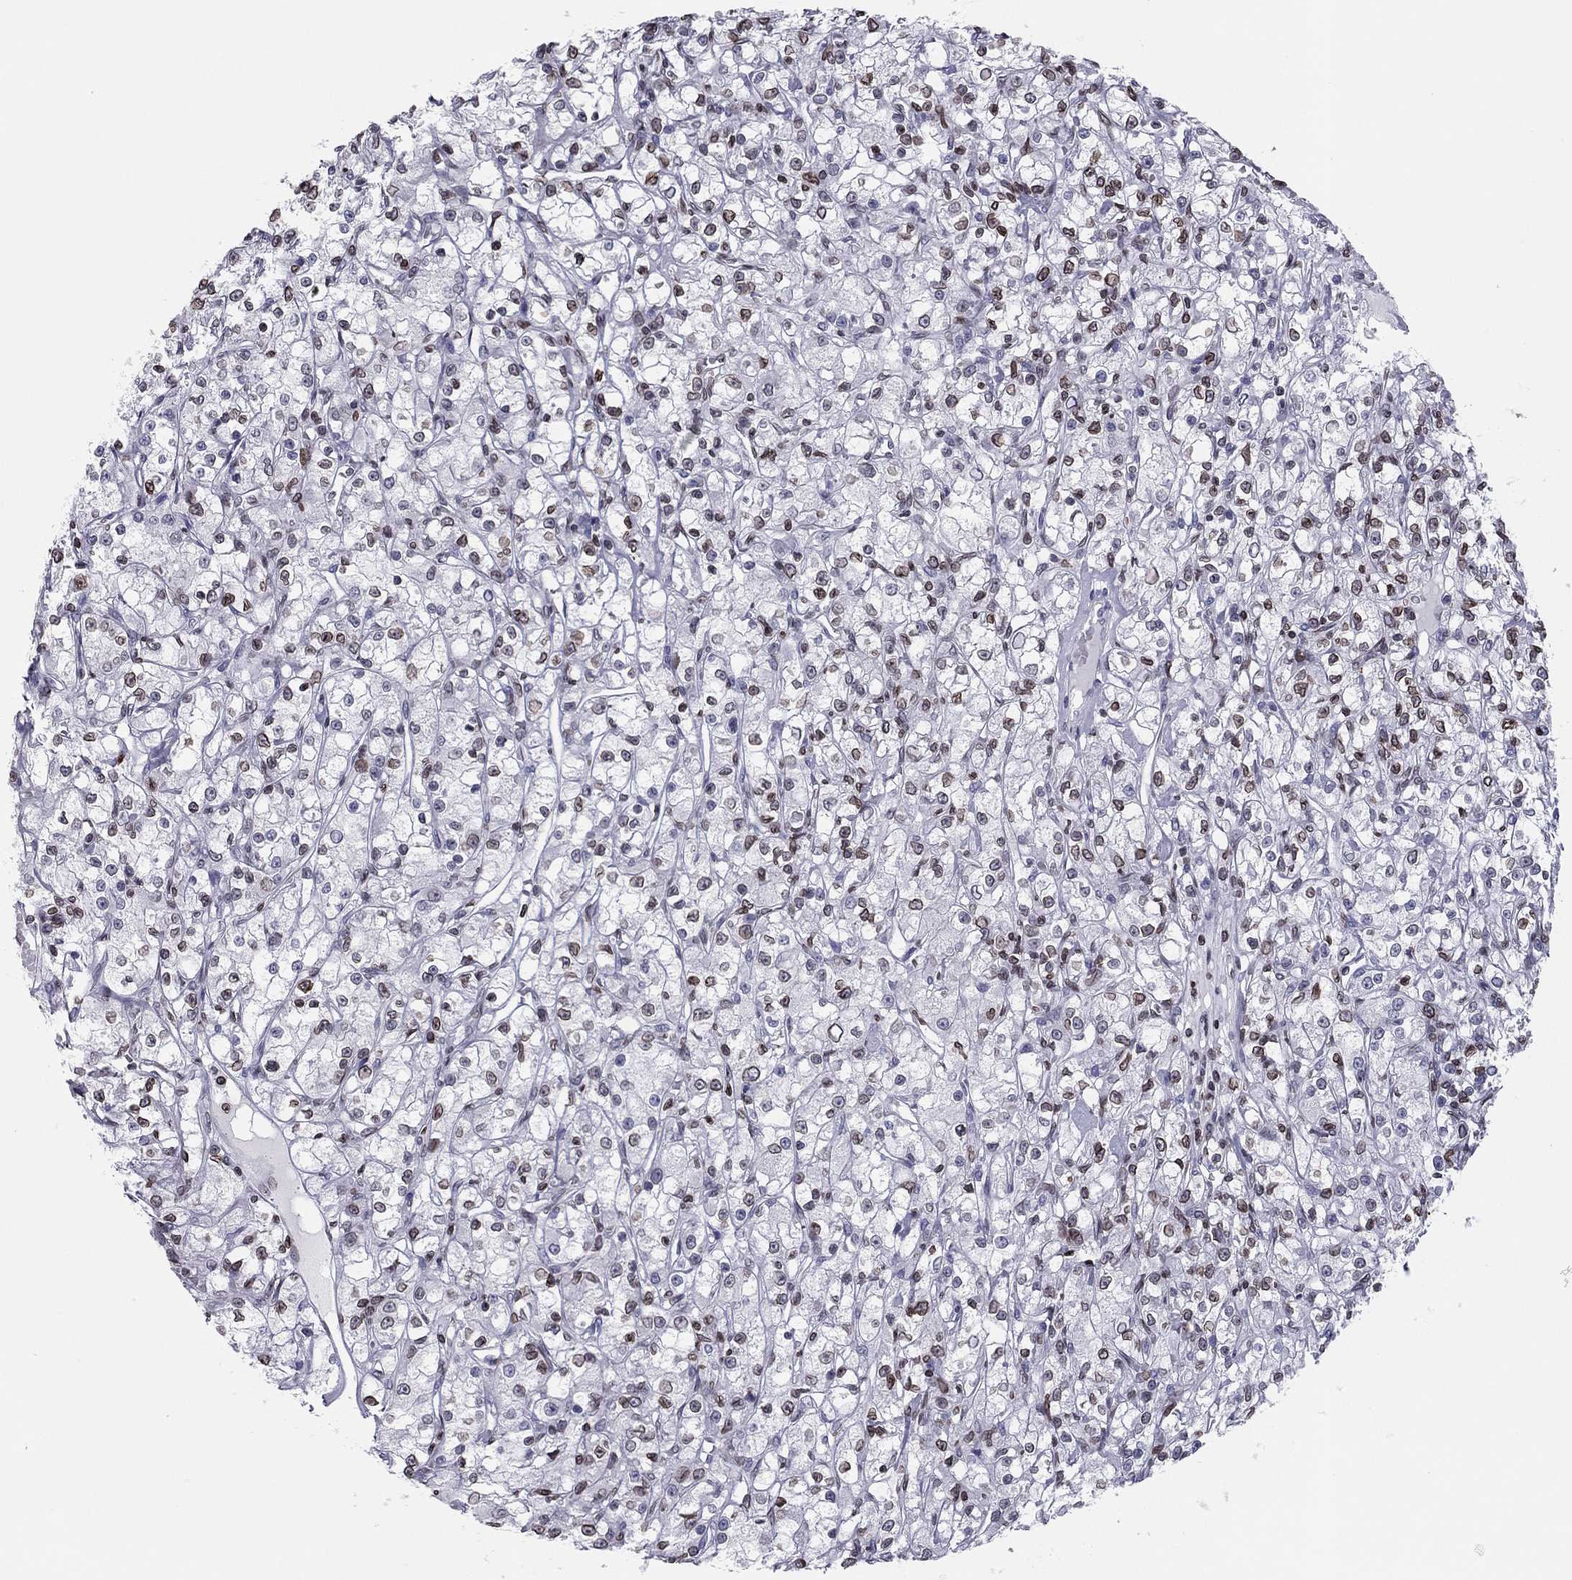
{"staining": {"intensity": "moderate", "quantity": "25%-75%", "location": "cytoplasmic/membranous,nuclear"}, "tissue": "renal cancer", "cell_type": "Tumor cells", "image_type": "cancer", "snomed": [{"axis": "morphology", "description": "Adenocarcinoma, NOS"}, {"axis": "topography", "description": "Kidney"}], "caption": "Immunohistochemistry (IHC) micrograph of human renal cancer (adenocarcinoma) stained for a protein (brown), which reveals medium levels of moderate cytoplasmic/membranous and nuclear positivity in approximately 25%-75% of tumor cells.", "gene": "ESPL1", "patient": {"sex": "female", "age": 59}}